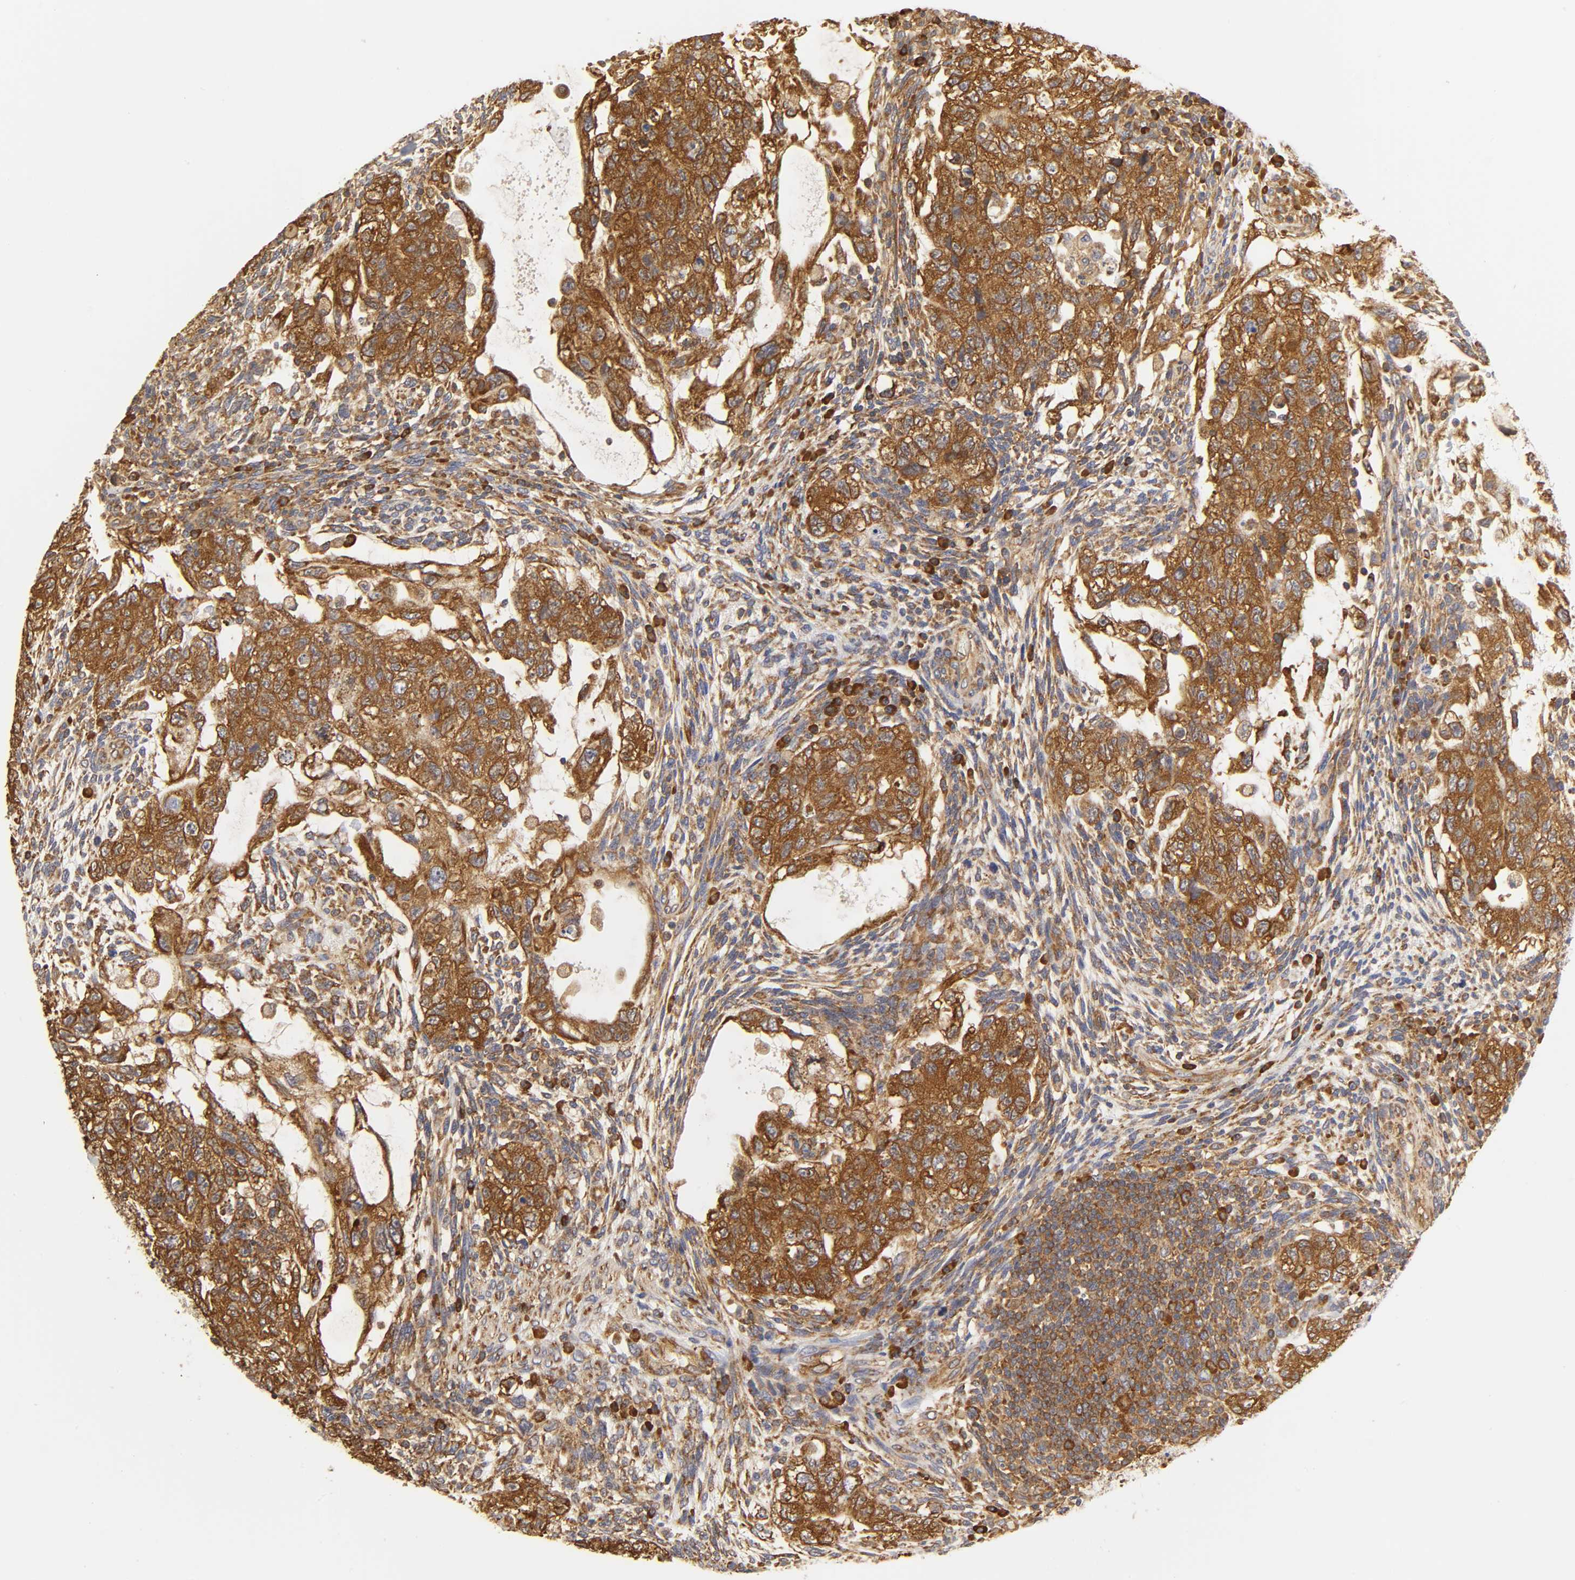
{"staining": {"intensity": "strong", "quantity": ">75%", "location": "cytoplasmic/membranous"}, "tissue": "testis cancer", "cell_type": "Tumor cells", "image_type": "cancer", "snomed": [{"axis": "morphology", "description": "Normal tissue, NOS"}, {"axis": "morphology", "description": "Carcinoma, Embryonal, NOS"}, {"axis": "topography", "description": "Testis"}], "caption": "Immunohistochemistry (IHC) of human testis cancer (embryonal carcinoma) exhibits high levels of strong cytoplasmic/membranous expression in about >75% of tumor cells.", "gene": "RPL14", "patient": {"sex": "male", "age": 36}}